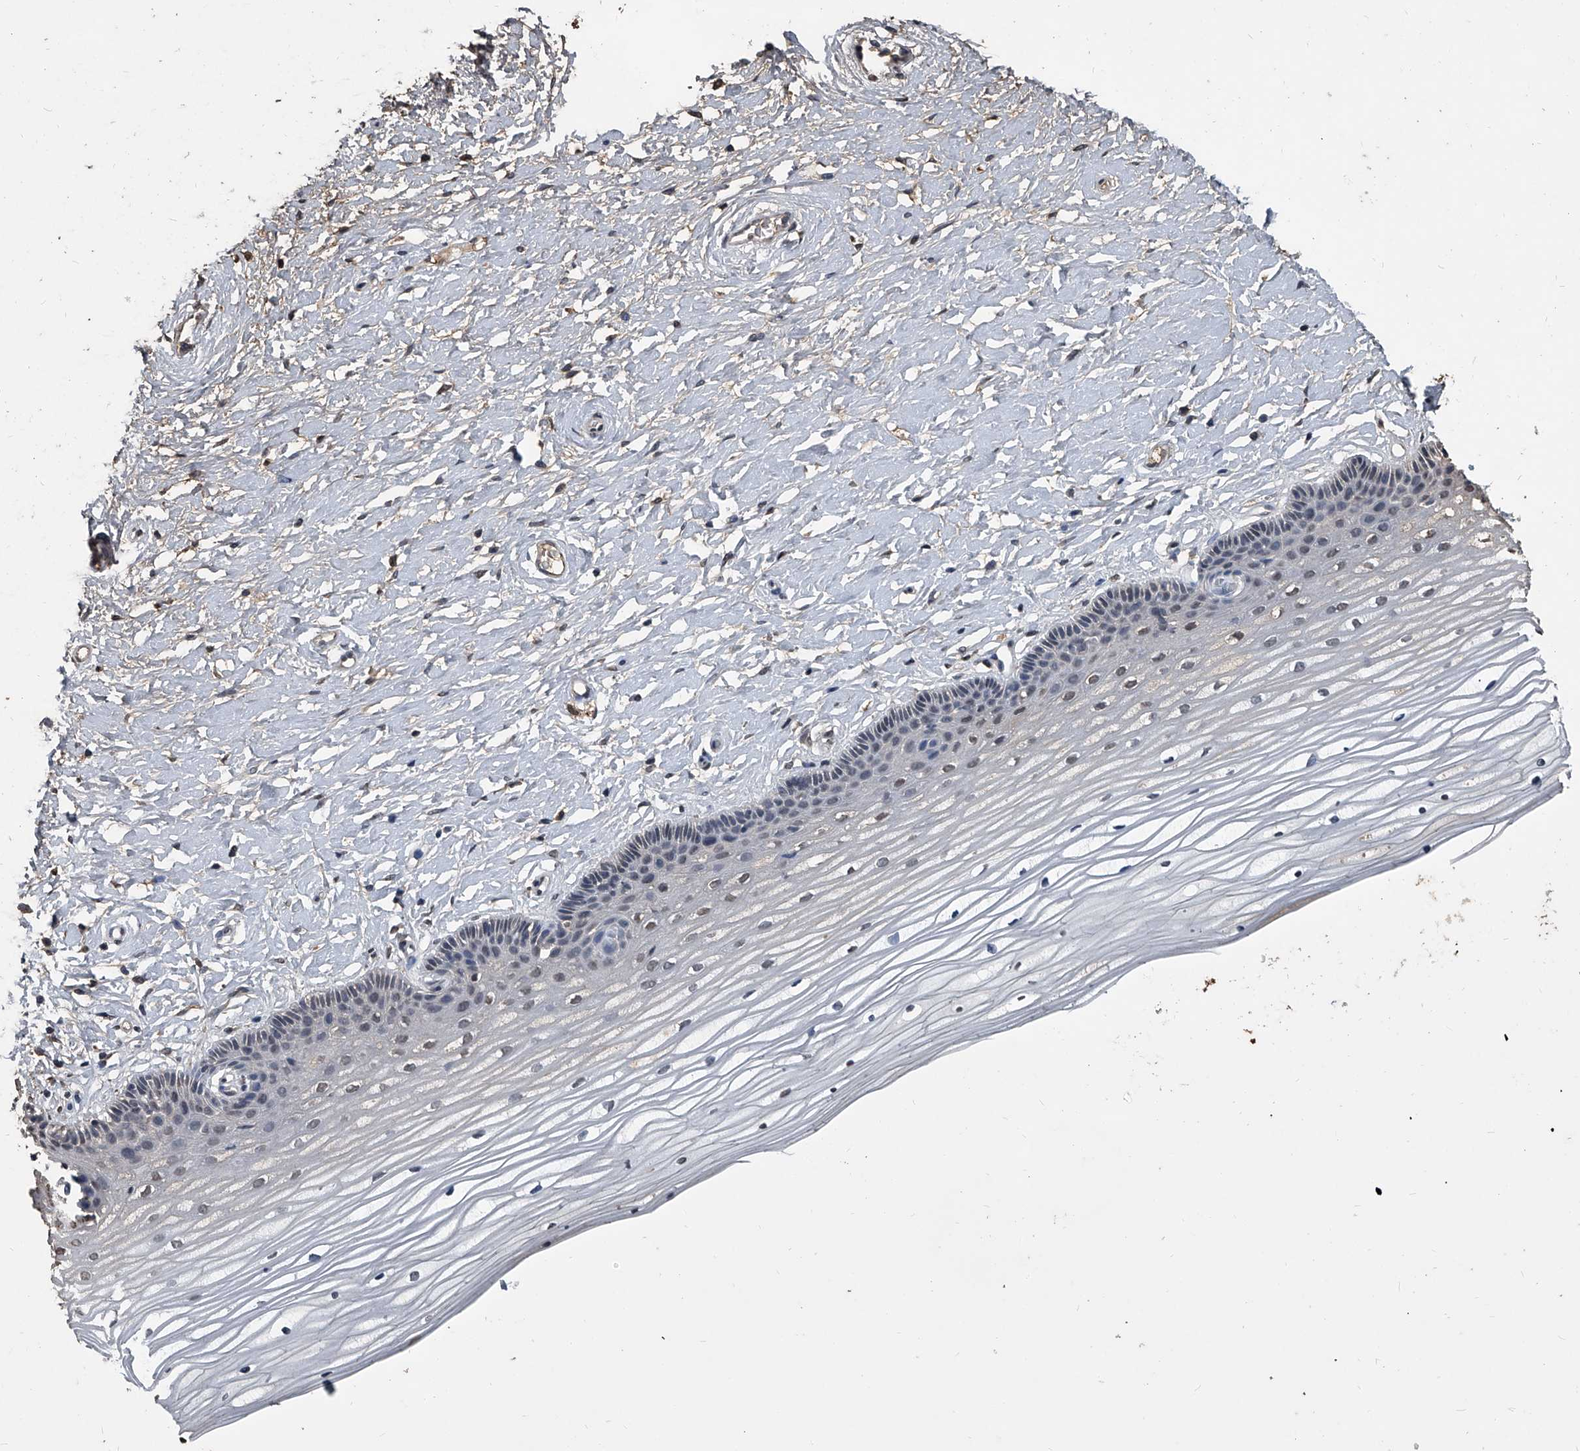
{"staining": {"intensity": "weak", "quantity": "25%-75%", "location": "nuclear"}, "tissue": "vagina", "cell_type": "Squamous epithelial cells", "image_type": "normal", "snomed": [{"axis": "morphology", "description": "Normal tissue, NOS"}, {"axis": "topography", "description": "Vagina"}, {"axis": "topography", "description": "Cervix"}], "caption": "A low amount of weak nuclear positivity is identified in about 25%-75% of squamous epithelial cells in benign vagina.", "gene": "MATR3", "patient": {"sex": "female", "age": 40}}